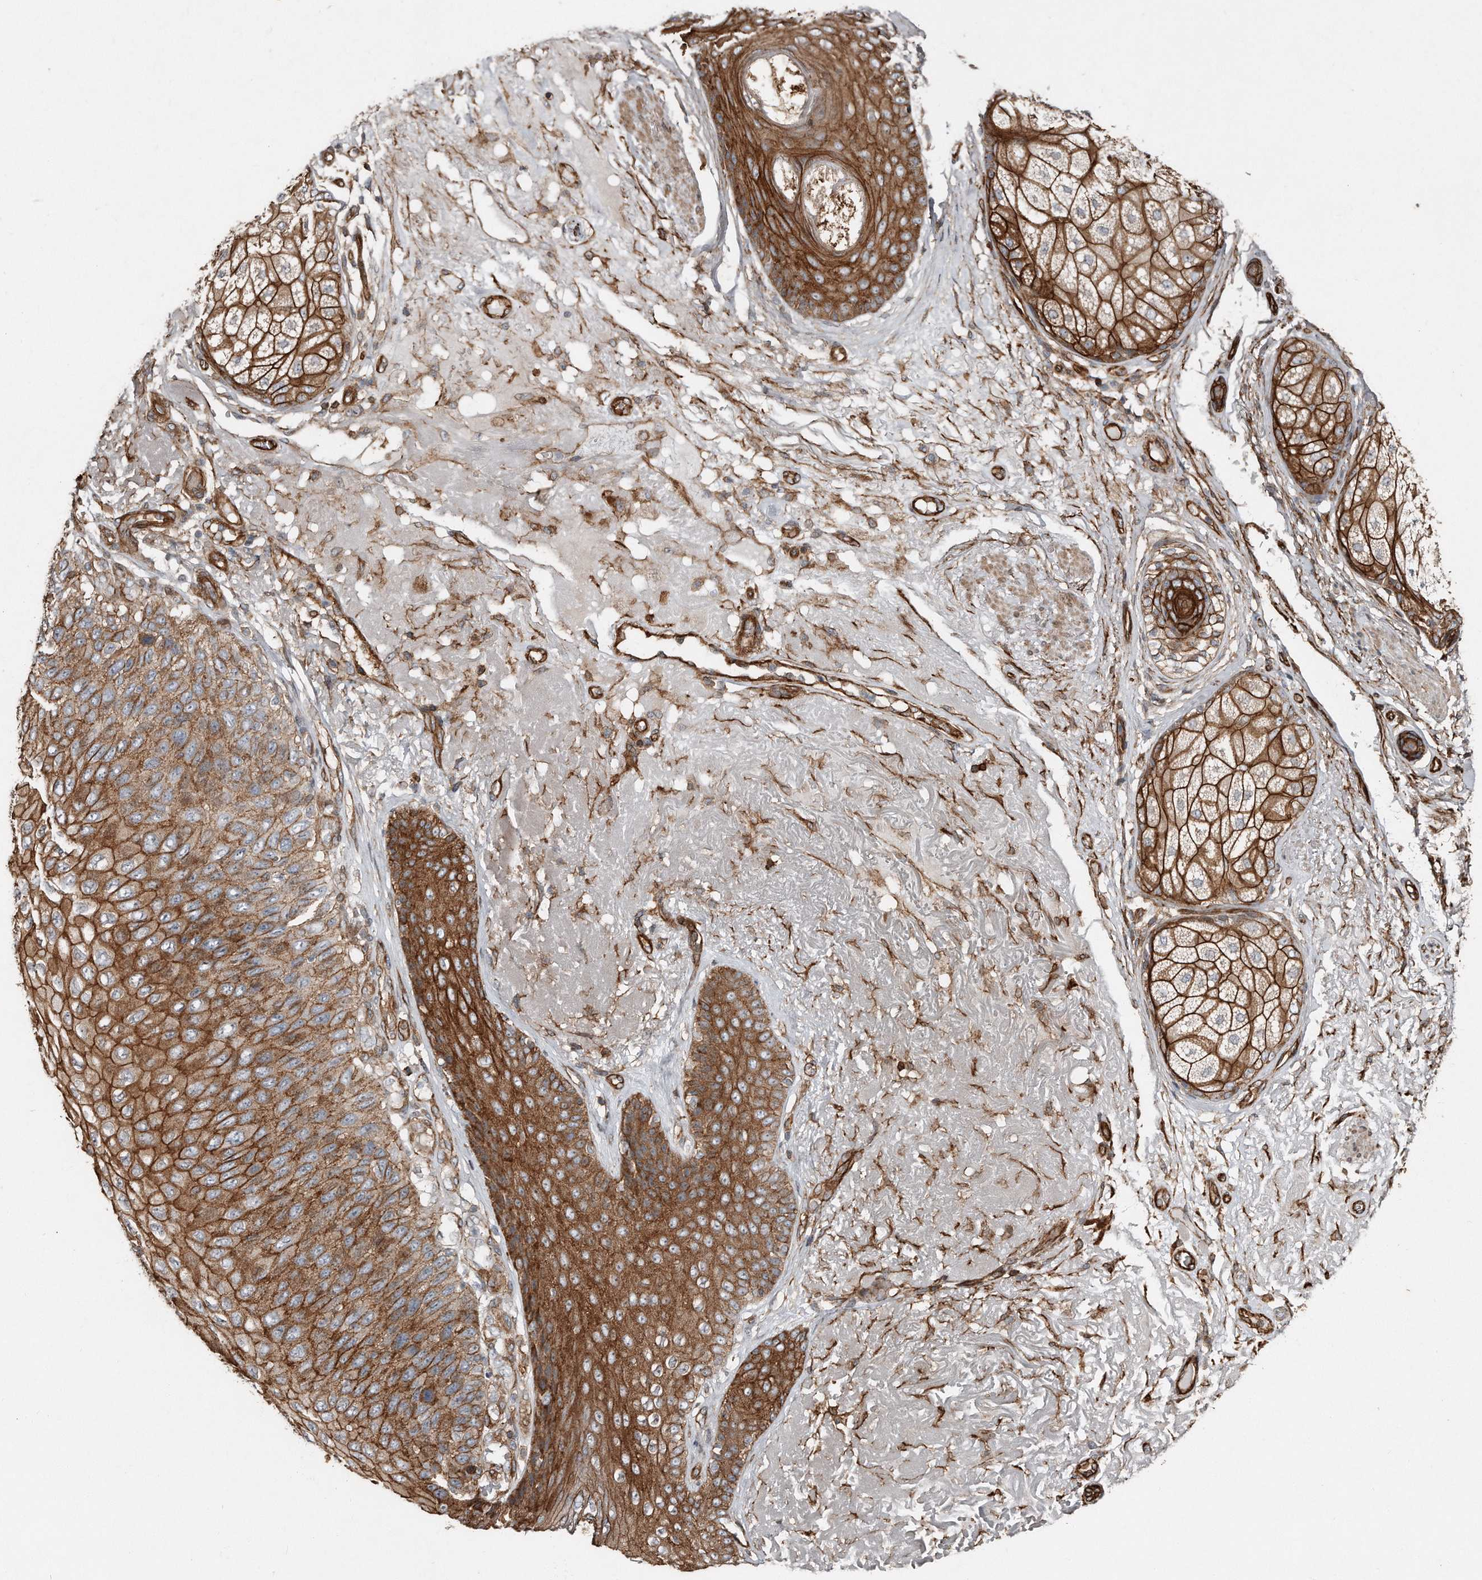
{"staining": {"intensity": "moderate", "quantity": ">75%", "location": "cytoplasmic/membranous"}, "tissue": "skin cancer", "cell_type": "Tumor cells", "image_type": "cancer", "snomed": [{"axis": "morphology", "description": "Squamous cell carcinoma, NOS"}, {"axis": "topography", "description": "Skin"}], "caption": "The immunohistochemical stain labels moderate cytoplasmic/membranous expression in tumor cells of squamous cell carcinoma (skin) tissue. Nuclei are stained in blue.", "gene": "SNAP47", "patient": {"sex": "female", "age": 88}}